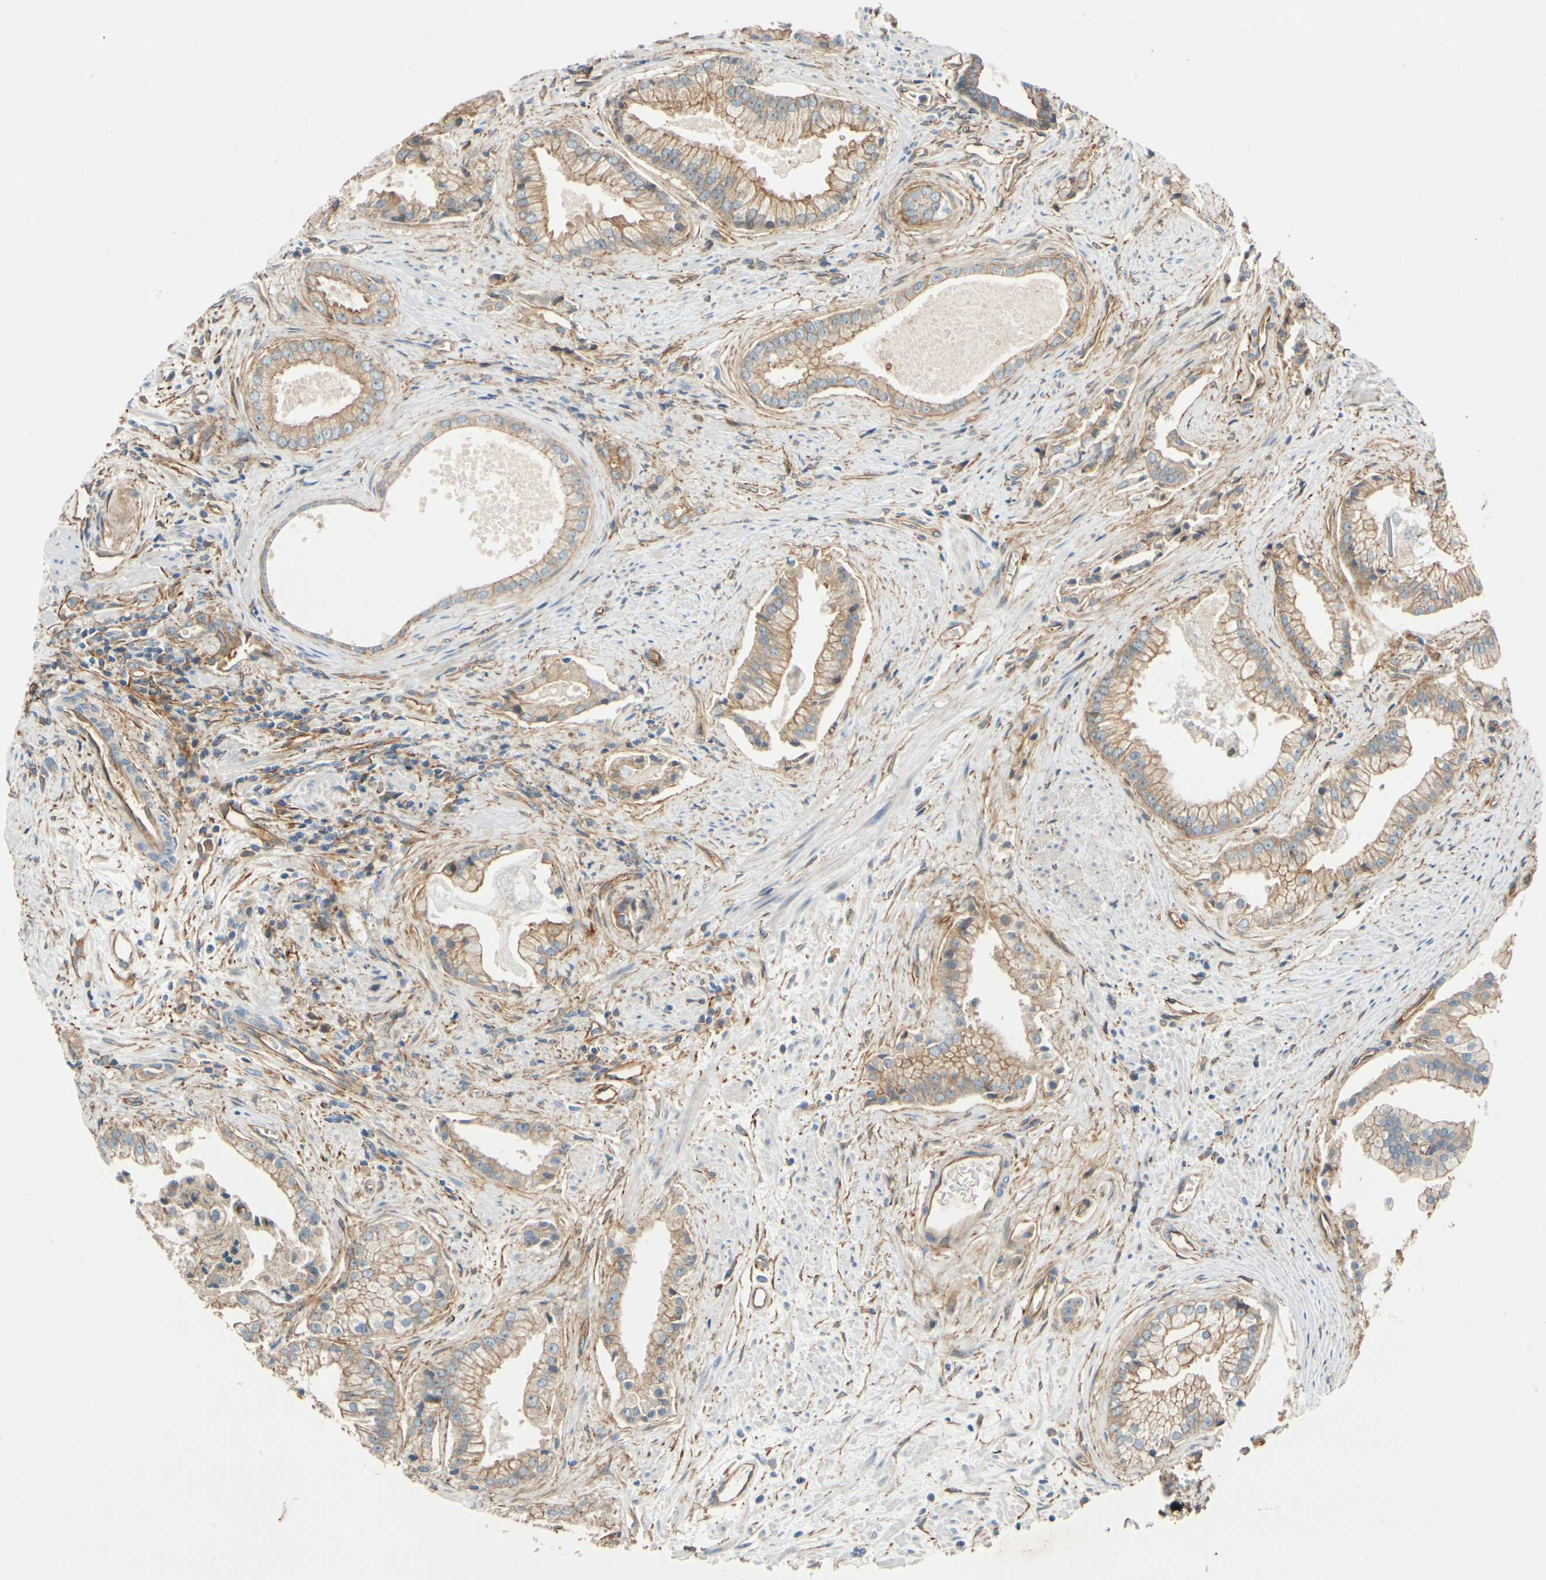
{"staining": {"intensity": "moderate", "quantity": ">75%", "location": "cytoplasmic/membranous"}, "tissue": "prostate cancer", "cell_type": "Tumor cells", "image_type": "cancer", "snomed": [{"axis": "morphology", "description": "Adenocarcinoma, High grade"}, {"axis": "topography", "description": "Prostate"}], "caption": "This is a photomicrograph of immunohistochemistry (IHC) staining of prostate cancer, which shows moderate expression in the cytoplasmic/membranous of tumor cells.", "gene": "SPTAN1", "patient": {"sex": "male", "age": 67}}